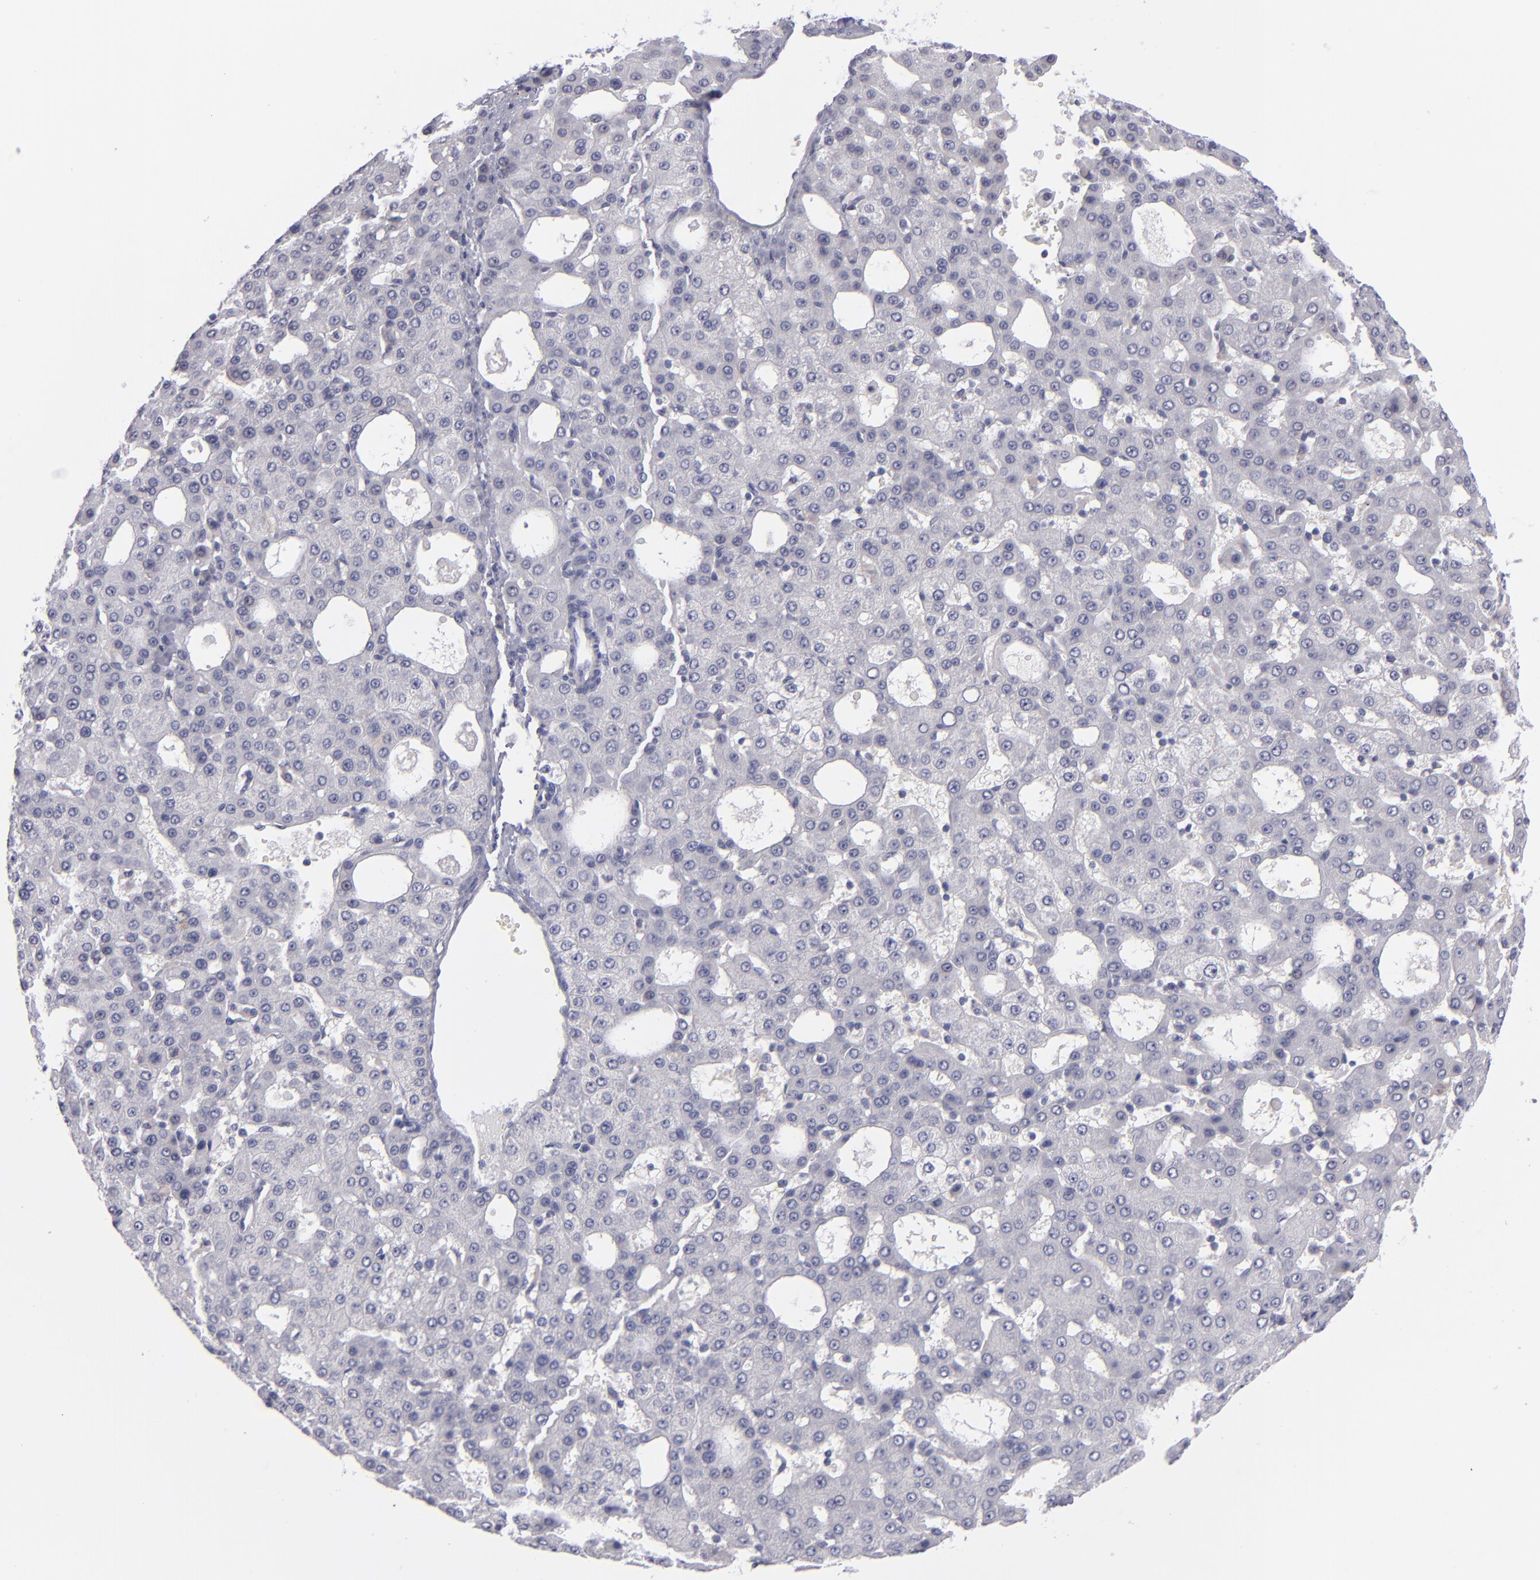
{"staining": {"intensity": "negative", "quantity": "none", "location": "none"}, "tissue": "liver cancer", "cell_type": "Tumor cells", "image_type": "cancer", "snomed": [{"axis": "morphology", "description": "Carcinoma, Hepatocellular, NOS"}, {"axis": "topography", "description": "Liver"}], "caption": "IHC of liver hepatocellular carcinoma exhibits no positivity in tumor cells.", "gene": "ITGB4", "patient": {"sex": "male", "age": 47}}